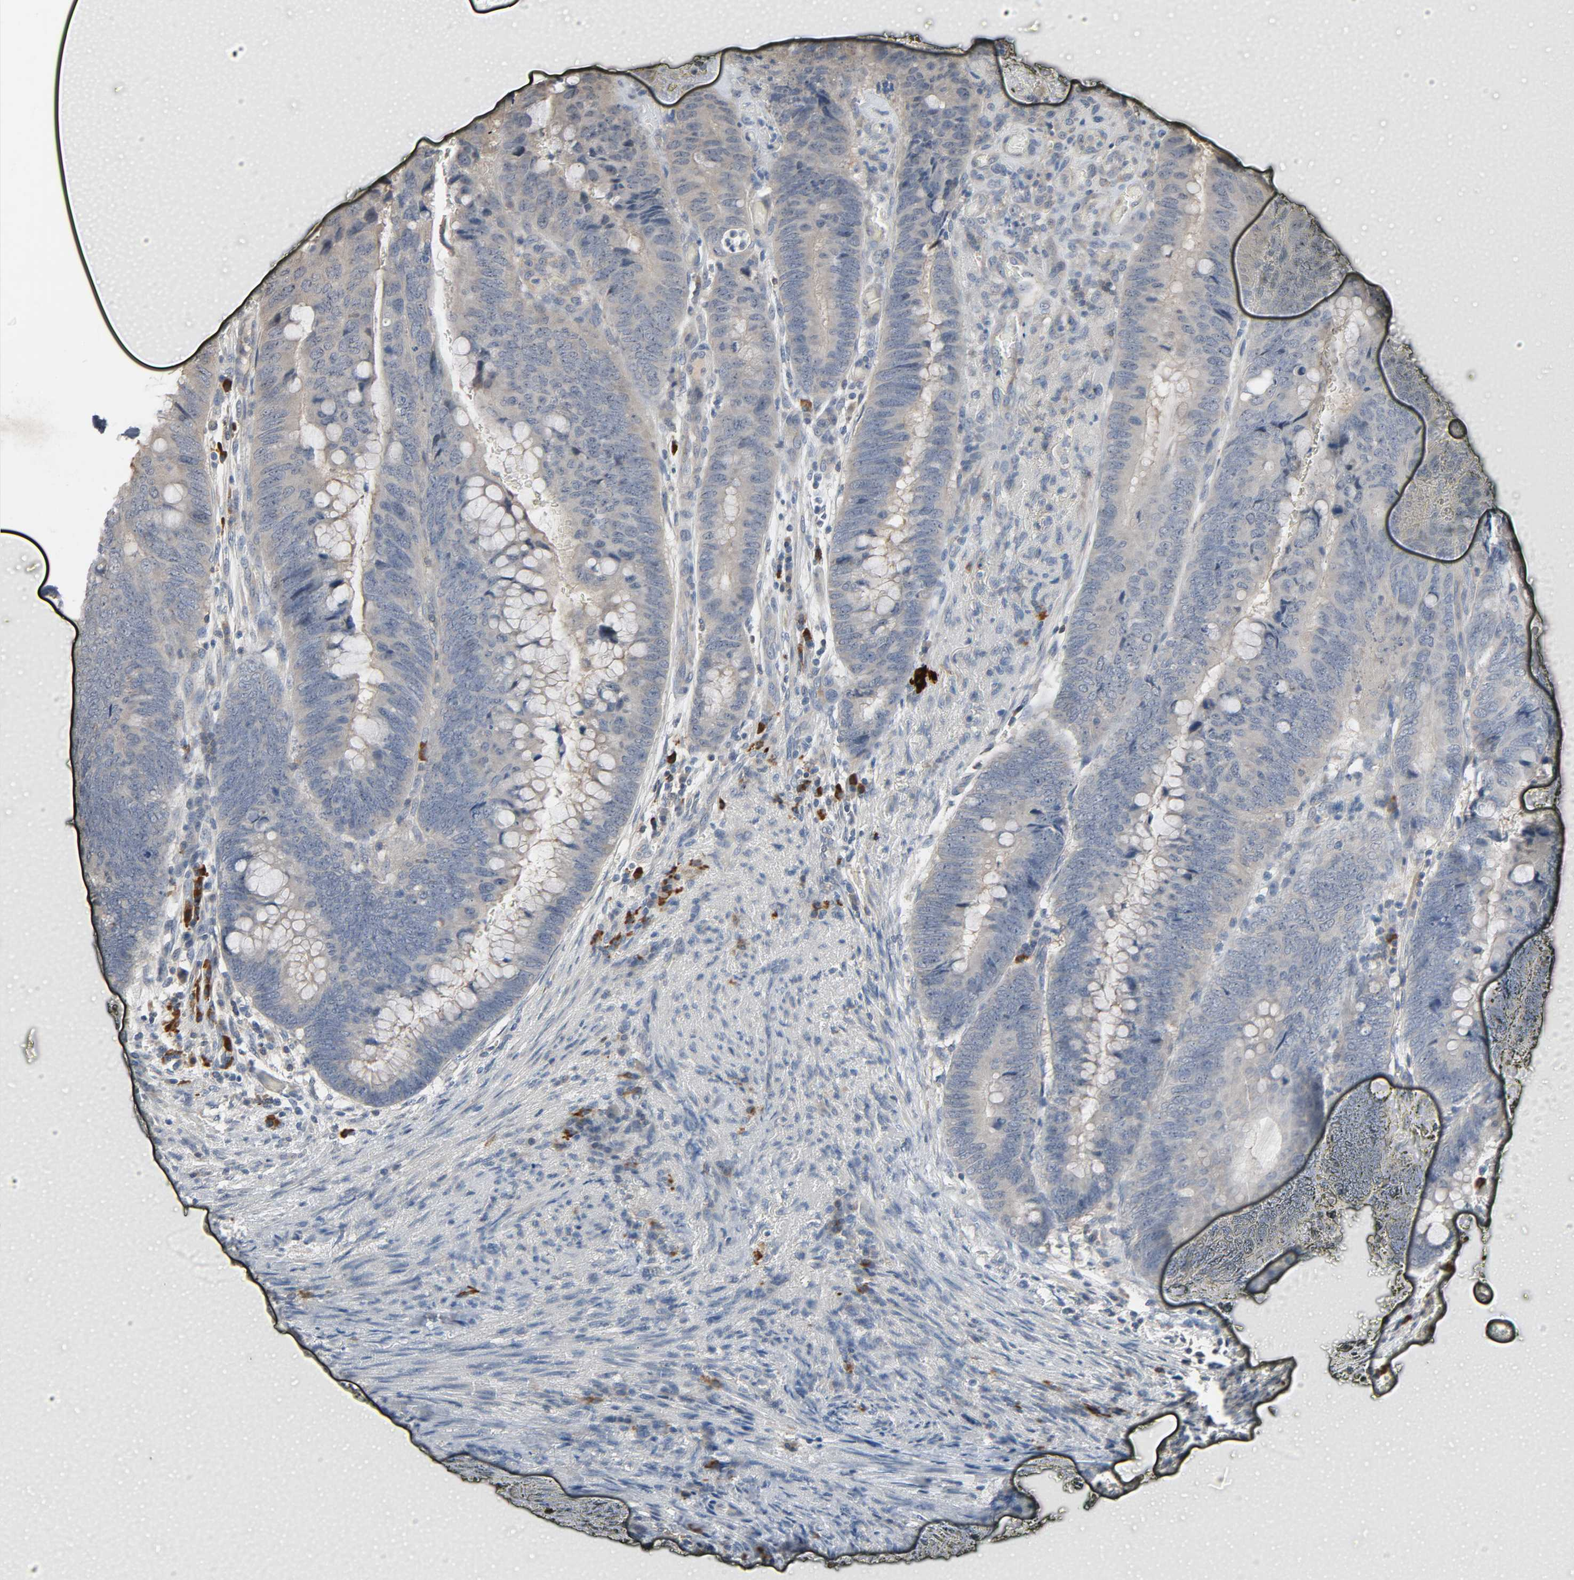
{"staining": {"intensity": "weak", "quantity": "25%-75%", "location": "cytoplasmic/membranous"}, "tissue": "colorectal cancer", "cell_type": "Tumor cells", "image_type": "cancer", "snomed": [{"axis": "morphology", "description": "Normal tissue, NOS"}, {"axis": "morphology", "description": "Adenocarcinoma, NOS"}, {"axis": "topography", "description": "Rectum"}, {"axis": "topography", "description": "Peripheral nerve tissue"}], "caption": "Tumor cells demonstrate low levels of weak cytoplasmic/membranous positivity in about 25%-75% of cells in human colorectal cancer (adenocarcinoma). Nuclei are stained in blue.", "gene": "CD4", "patient": {"sex": "male", "age": 92}}